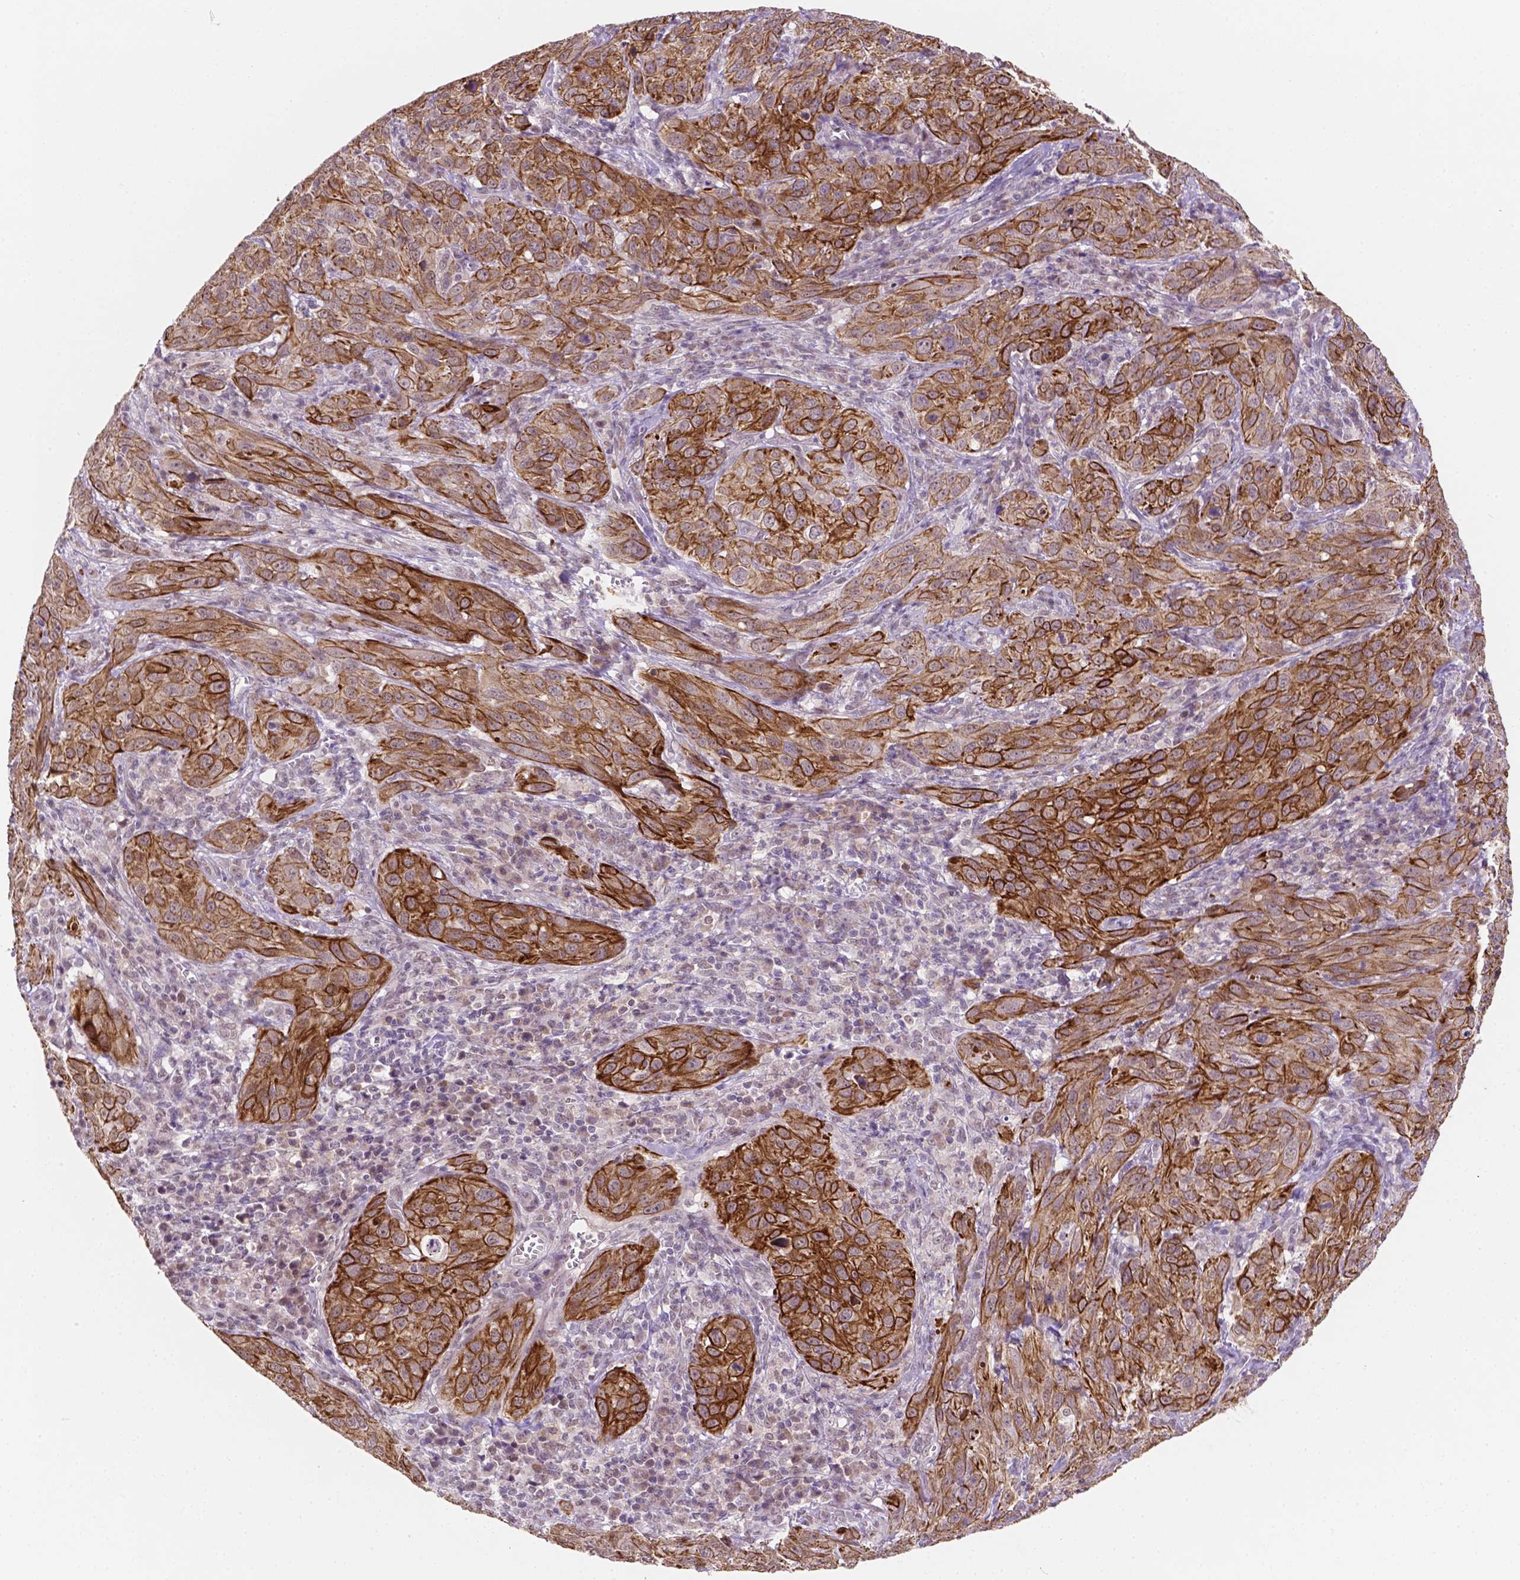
{"staining": {"intensity": "strong", "quantity": ">75%", "location": "cytoplasmic/membranous"}, "tissue": "cervical cancer", "cell_type": "Tumor cells", "image_type": "cancer", "snomed": [{"axis": "morphology", "description": "Normal tissue, NOS"}, {"axis": "morphology", "description": "Squamous cell carcinoma, NOS"}, {"axis": "topography", "description": "Cervix"}], "caption": "IHC histopathology image of human cervical cancer stained for a protein (brown), which displays high levels of strong cytoplasmic/membranous staining in approximately >75% of tumor cells.", "gene": "SHLD3", "patient": {"sex": "female", "age": 51}}